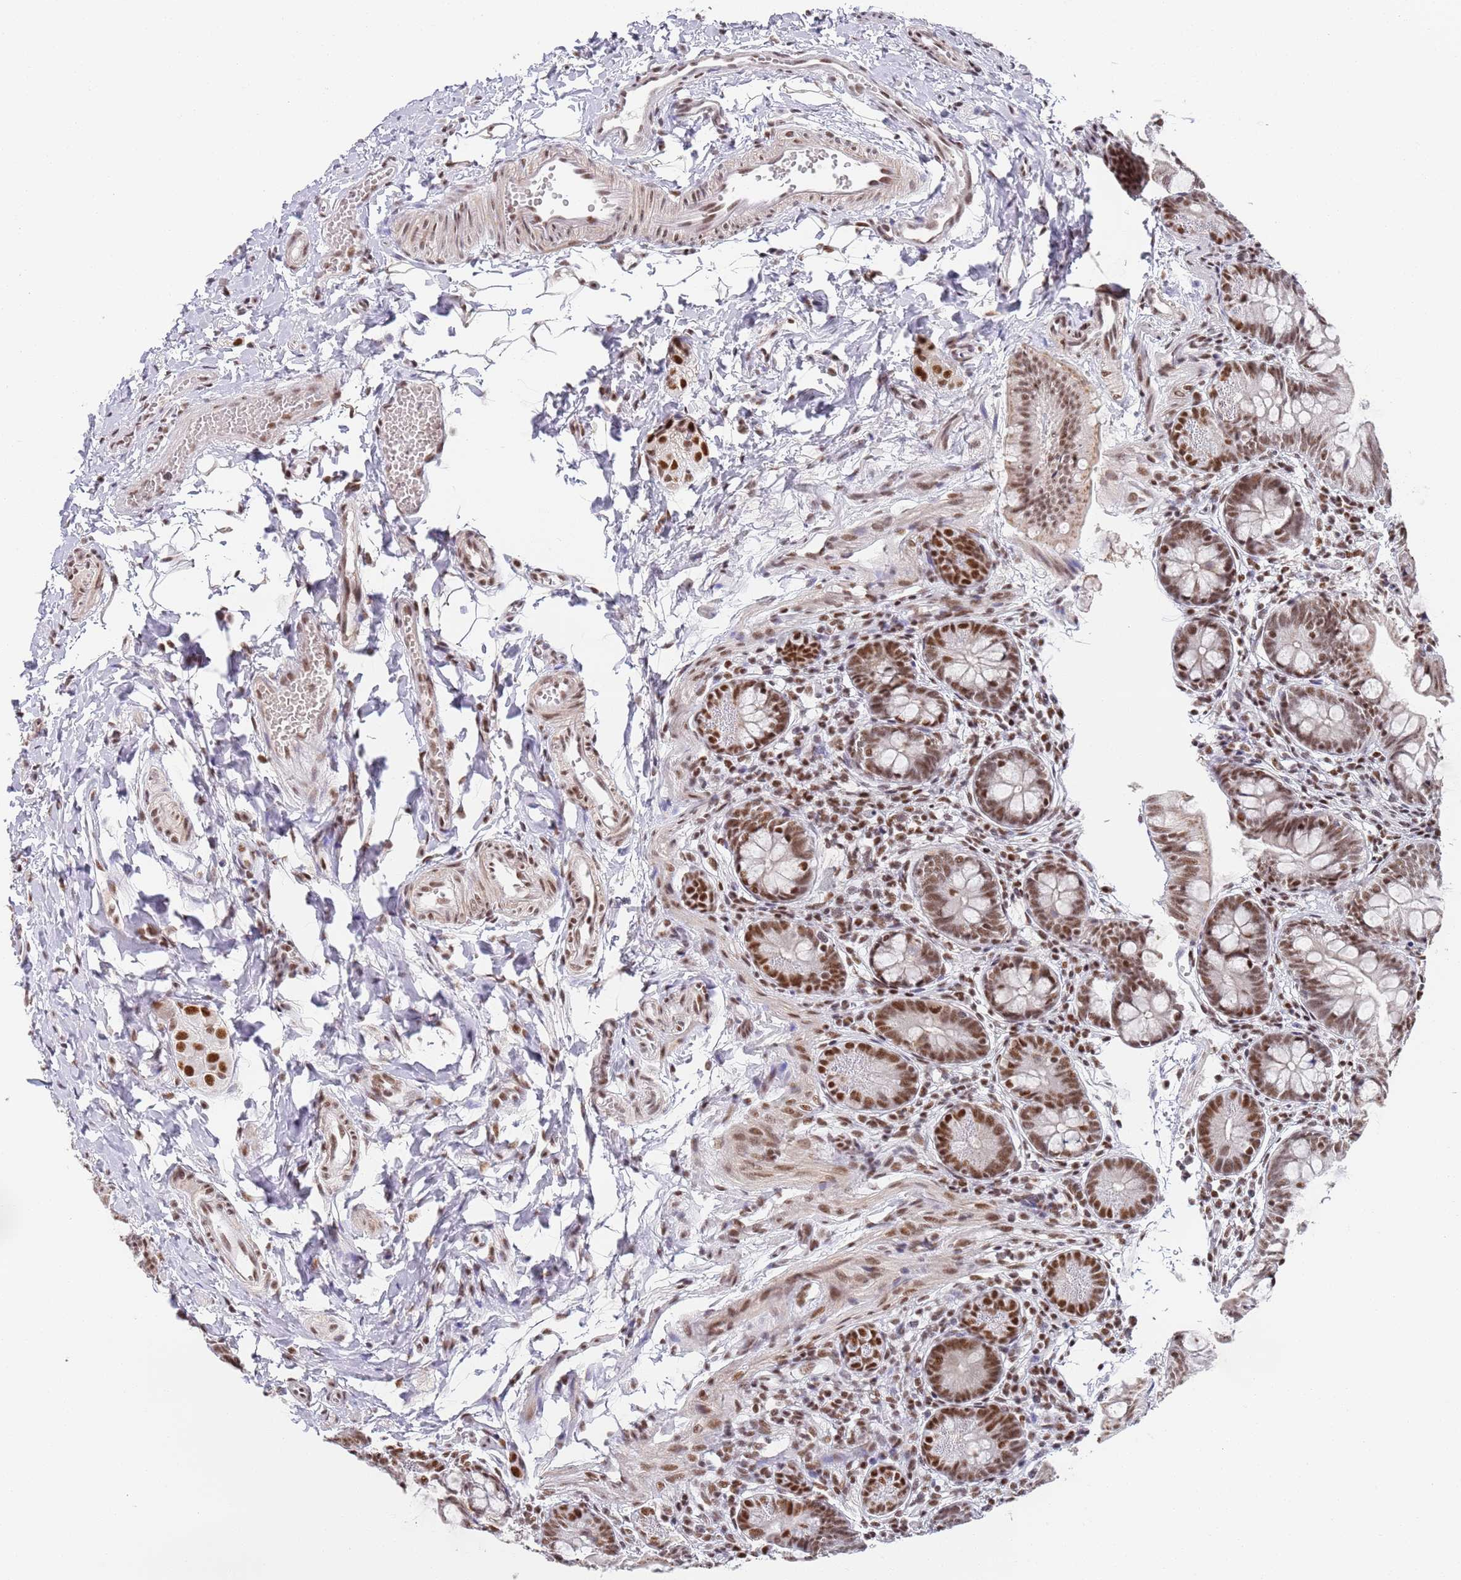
{"staining": {"intensity": "moderate", "quantity": ">75%", "location": "nuclear"}, "tissue": "small intestine", "cell_type": "Glandular cells", "image_type": "normal", "snomed": [{"axis": "morphology", "description": "Normal tissue, NOS"}, {"axis": "topography", "description": "Small intestine"}], "caption": "Immunohistochemical staining of normal human small intestine shows moderate nuclear protein staining in about >75% of glandular cells. Immunohistochemistry (ihc) stains the protein of interest in brown and the nuclei are stained blue.", "gene": "AKAP8L", "patient": {"sex": "male", "age": 7}}